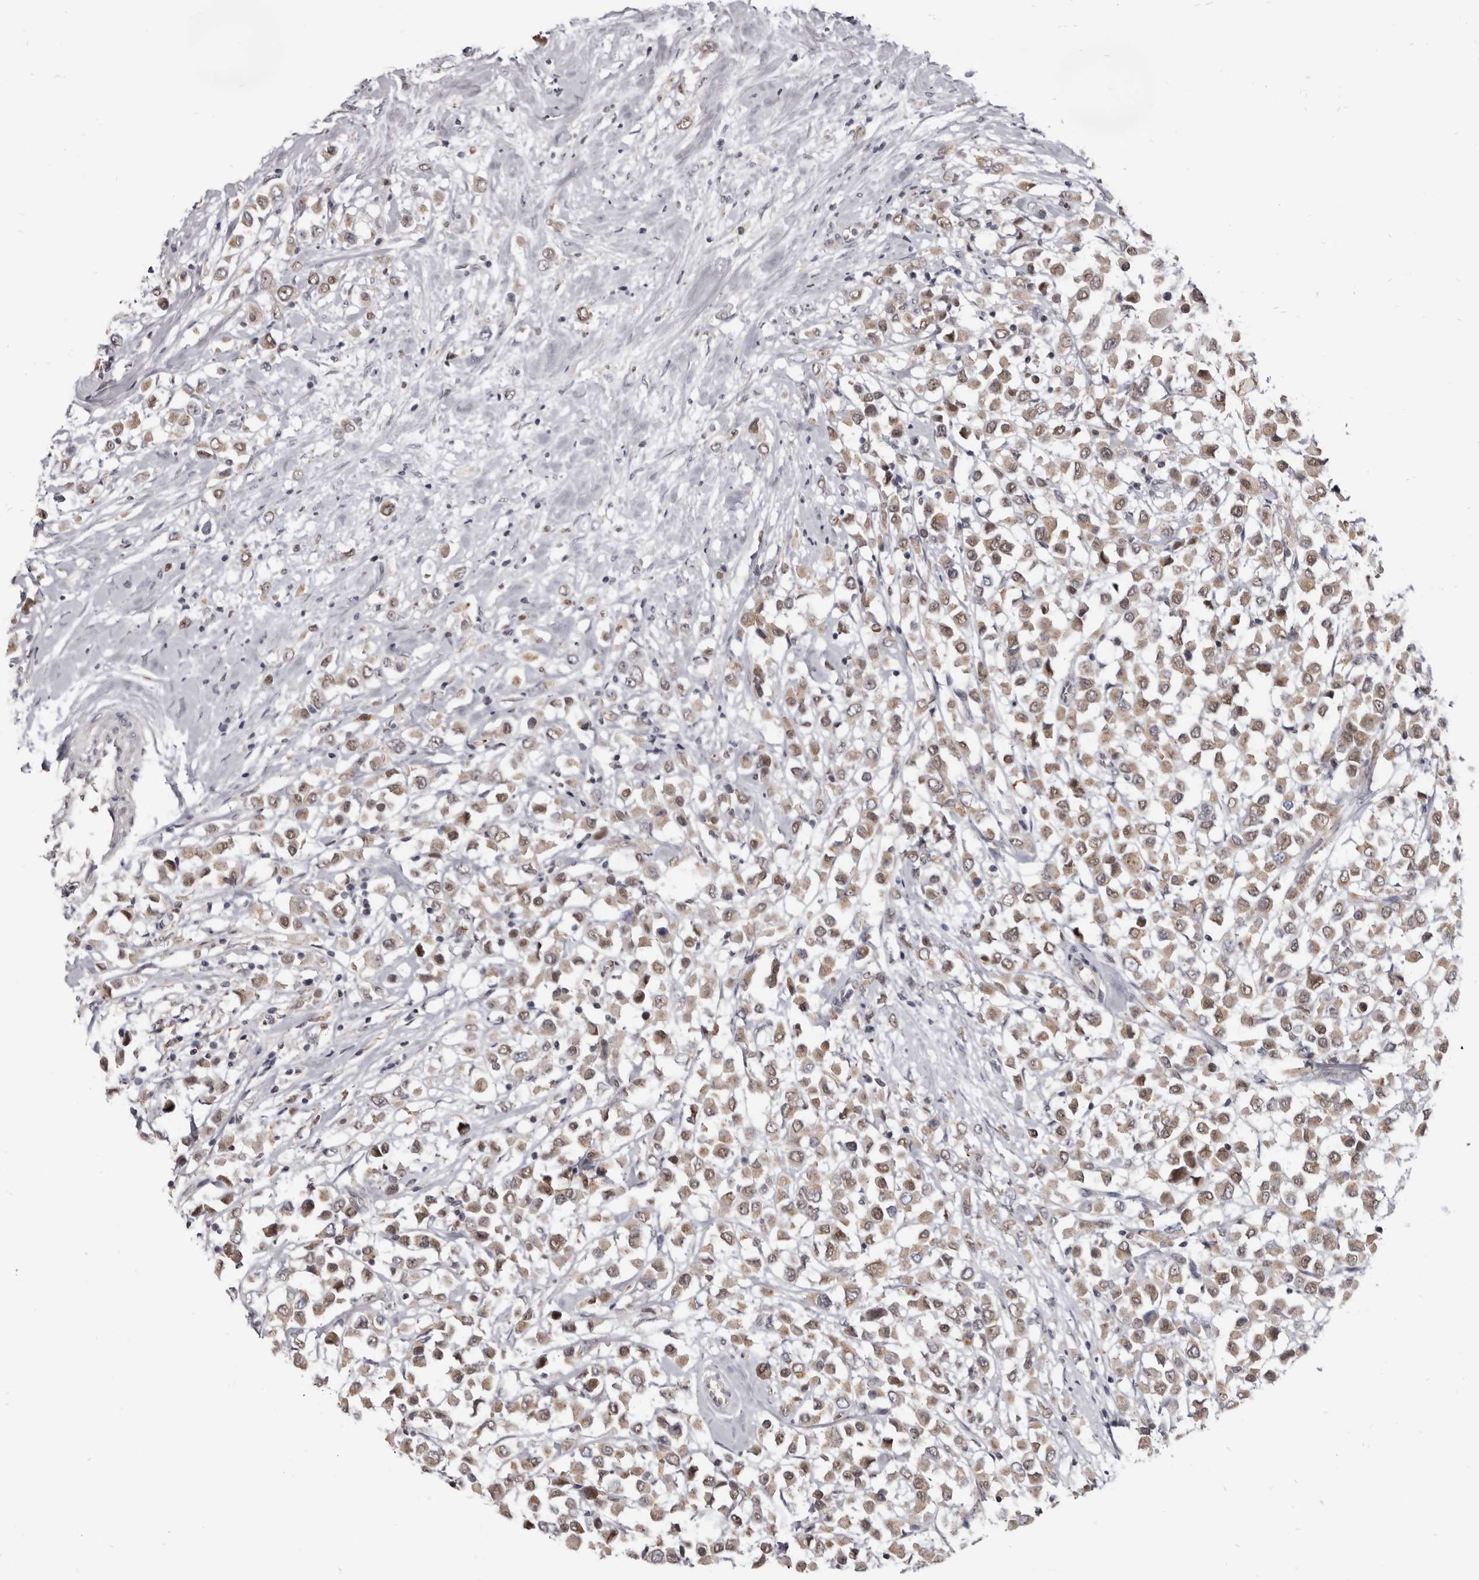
{"staining": {"intensity": "moderate", "quantity": ">75%", "location": "cytoplasmic/membranous,nuclear"}, "tissue": "breast cancer", "cell_type": "Tumor cells", "image_type": "cancer", "snomed": [{"axis": "morphology", "description": "Duct carcinoma"}, {"axis": "topography", "description": "Breast"}], "caption": "Invasive ductal carcinoma (breast) stained for a protein reveals moderate cytoplasmic/membranous and nuclear positivity in tumor cells.", "gene": "CGN", "patient": {"sex": "female", "age": 61}}